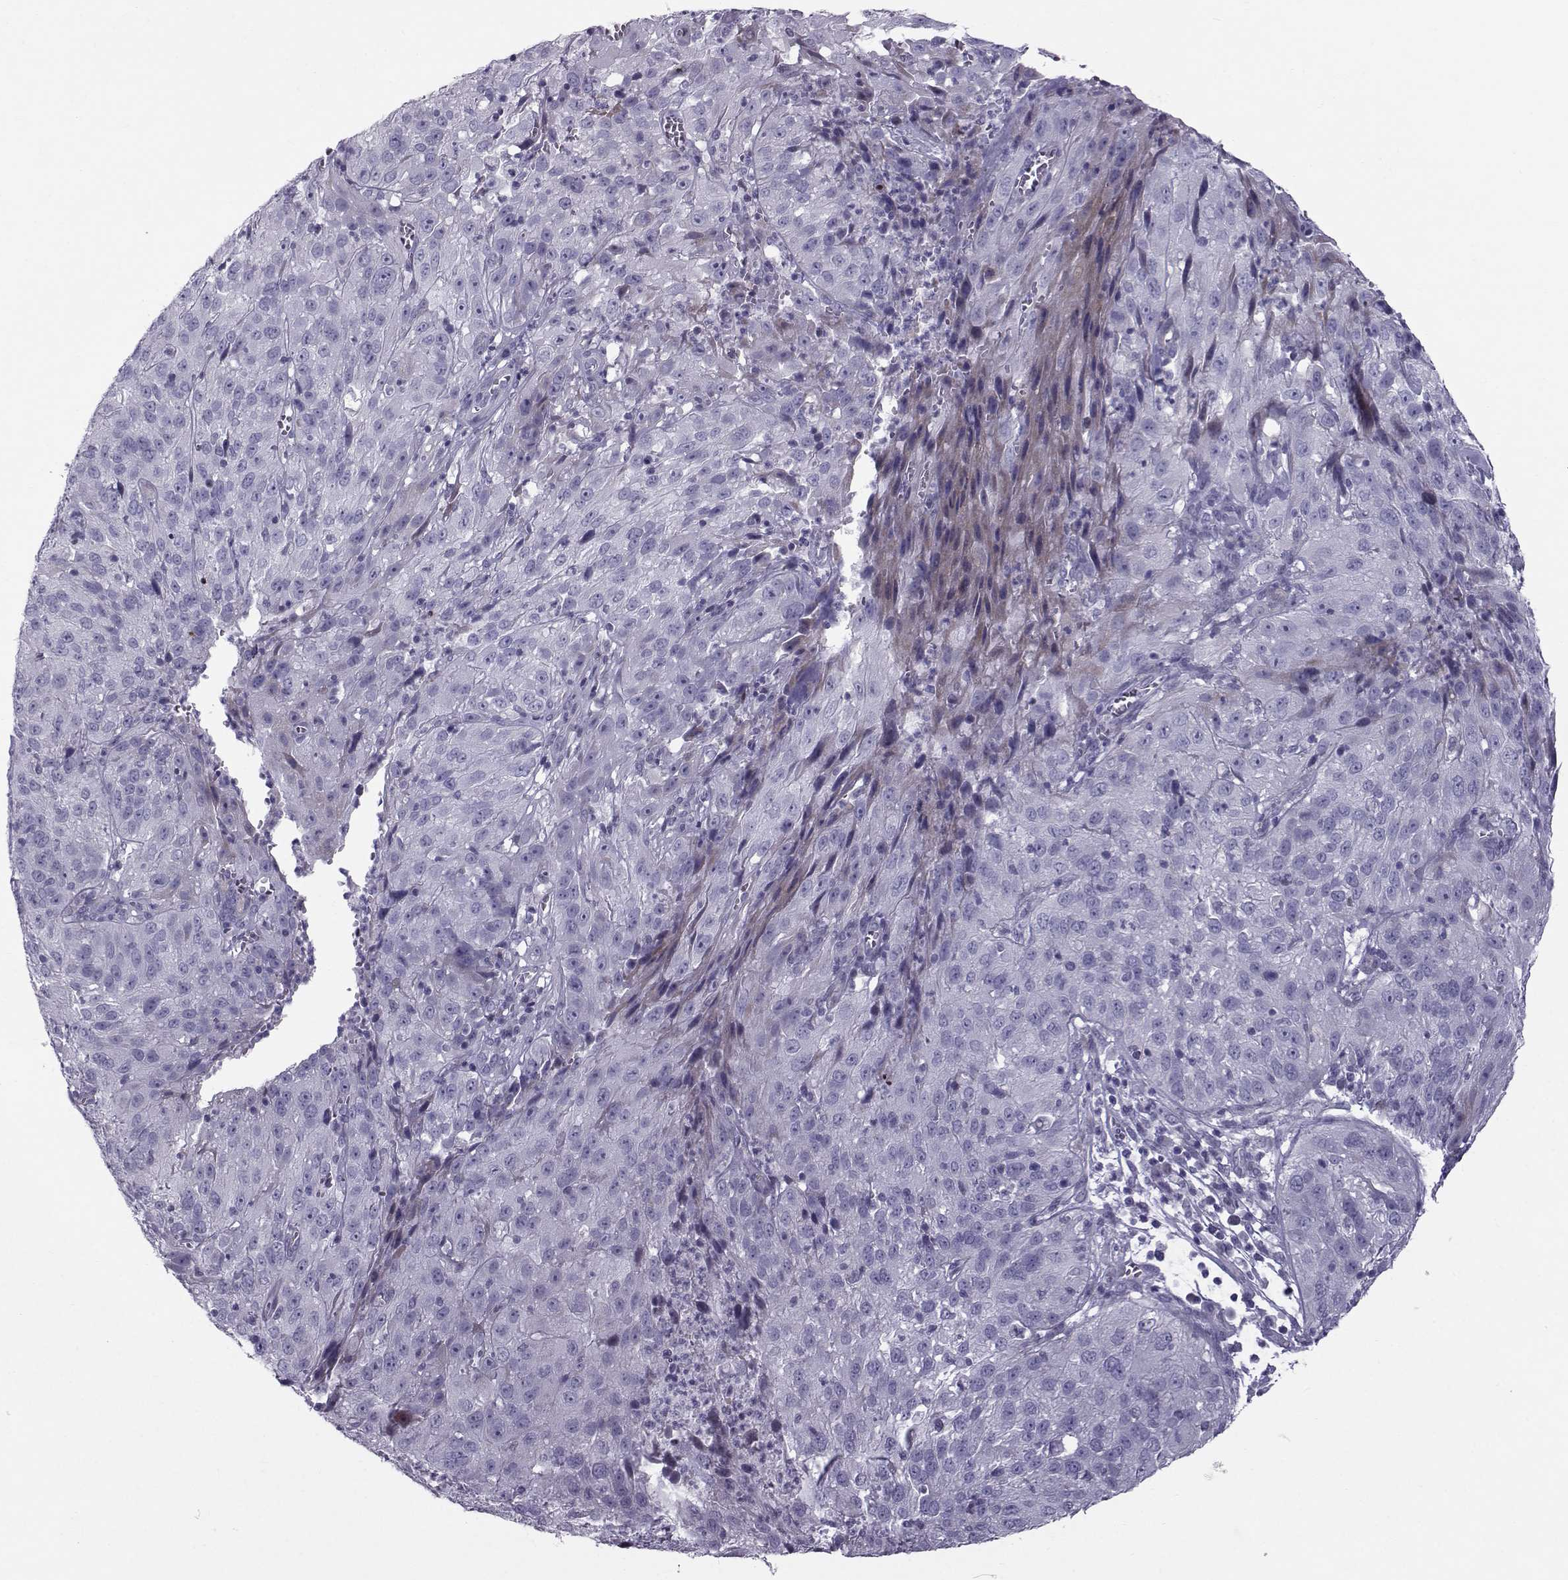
{"staining": {"intensity": "negative", "quantity": "none", "location": "none"}, "tissue": "cervical cancer", "cell_type": "Tumor cells", "image_type": "cancer", "snomed": [{"axis": "morphology", "description": "Squamous cell carcinoma, NOS"}, {"axis": "topography", "description": "Cervix"}], "caption": "Tumor cells show no significant staining in cervical cancer.", "gene": "DMRT3", "patient": {"sex": "female", "age": 32}}